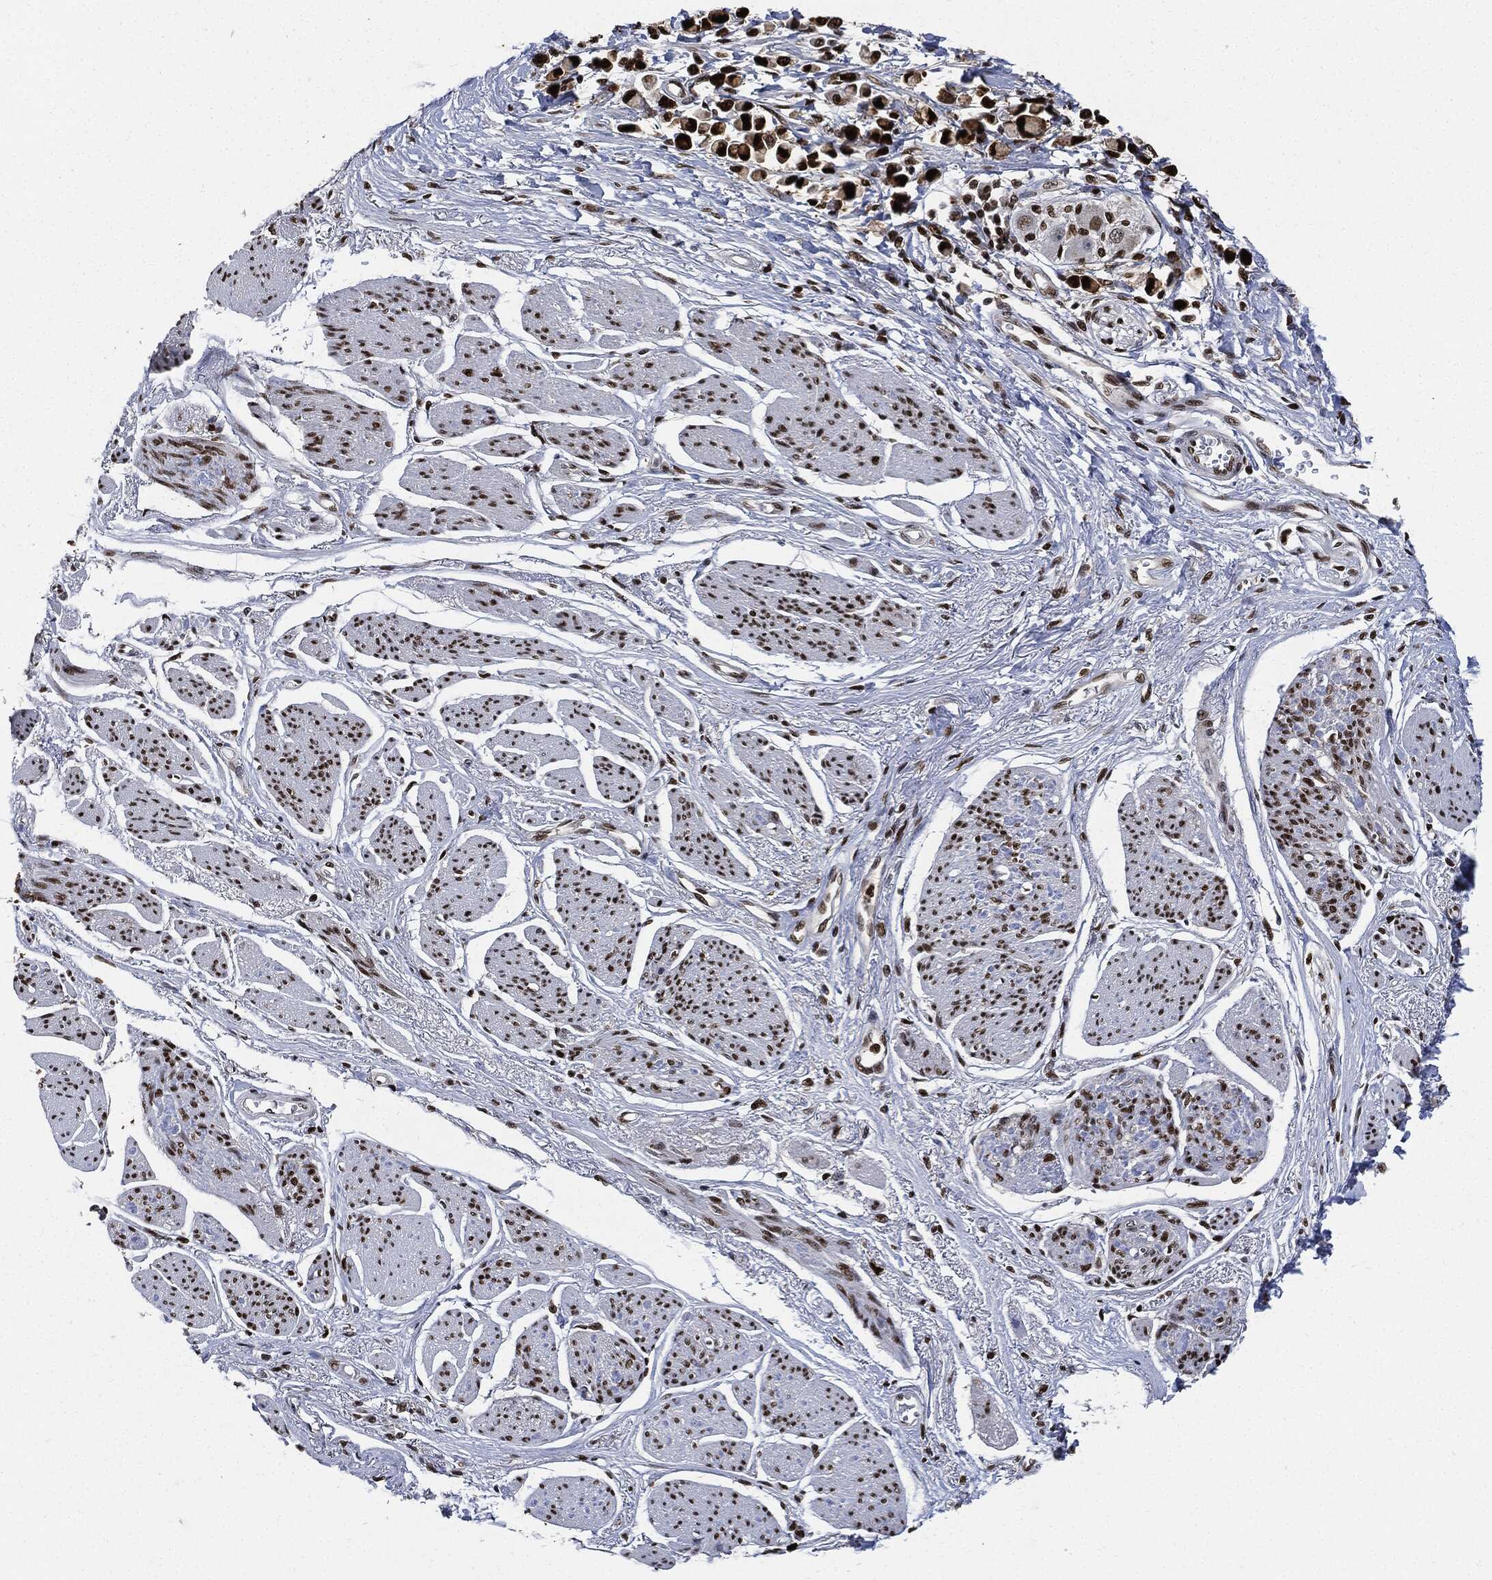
{"staining": {"intensity": "strong", "quantity": ">75%", "location": "nuclear"}, "tissue": "stomach cancer", "cell_type": "Tumor cells", "image_type": "cancer", "snomed": [{"axis": "morphology", "description": "Adenocarcinoma, NOS"}, {"axis": "topography", "description": "Stomach"}], "caption": "IHC (DAB (3,3'-diaminobenzidine)) staining of human stomach cancer demonstrates strong nuclear protein staining in approximately >75% of tumor cells. (DAB (3,3'-diaminobenzidine) = brown stain, brightfield microscopy at high magnification).", "gene": "PCNA", "patient": {"sex": "female", "age": 81}}